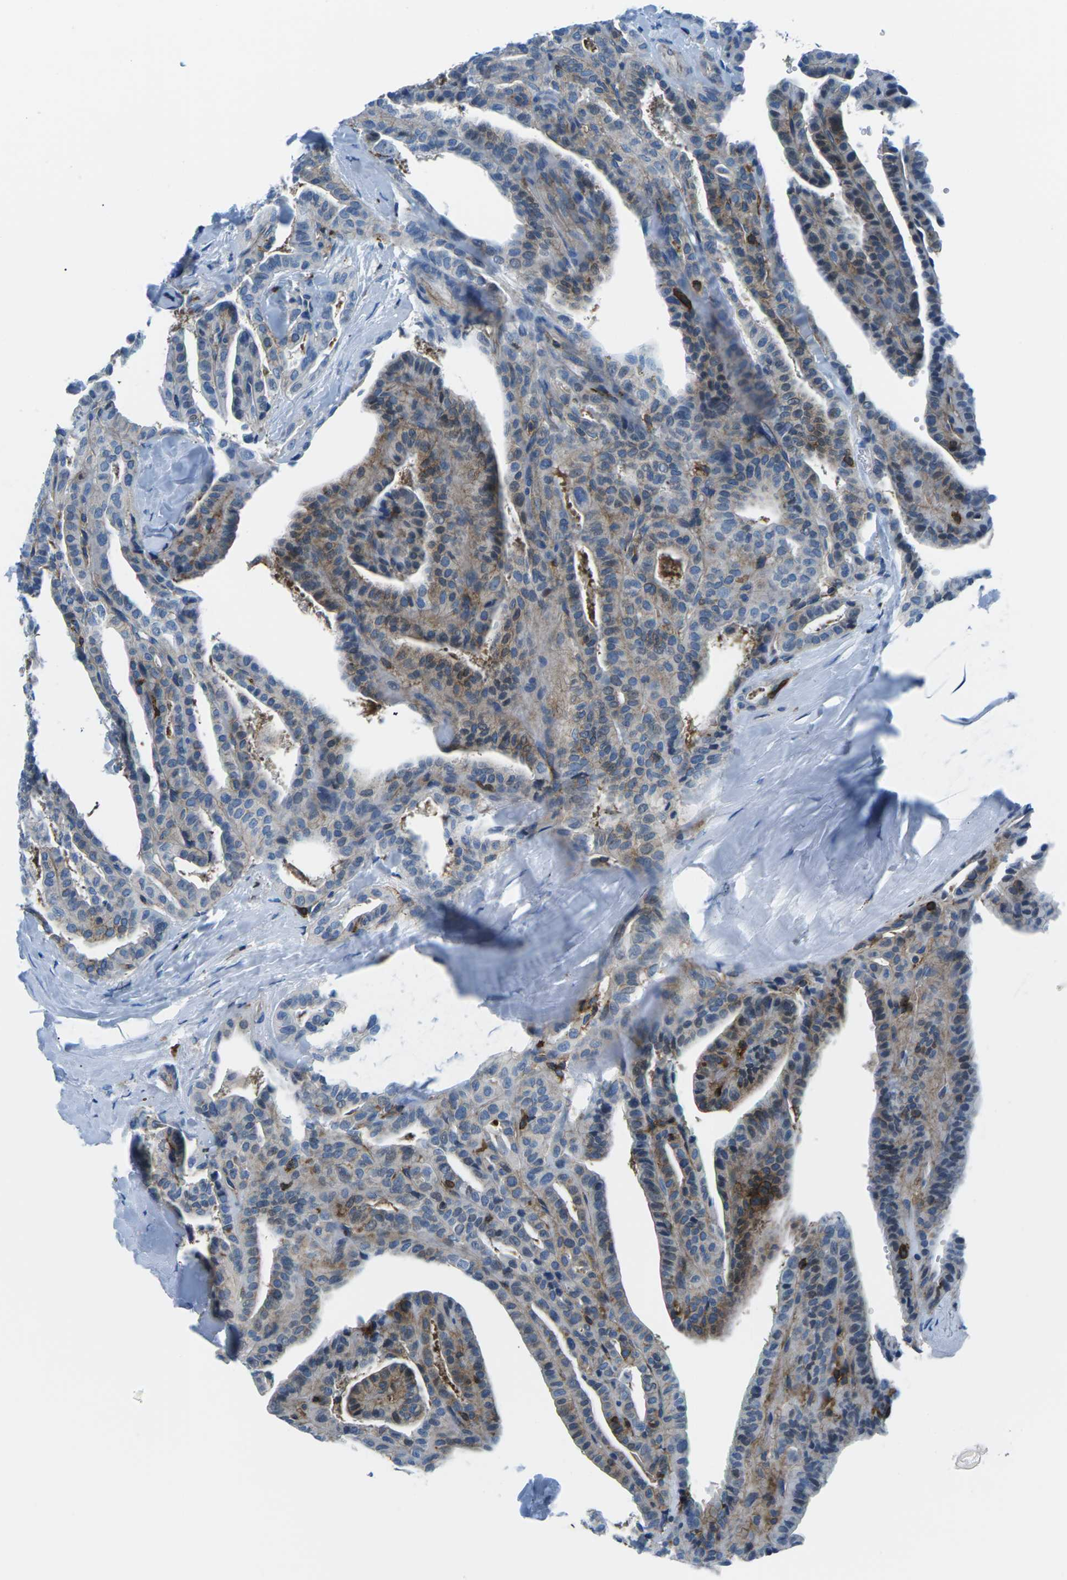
{"staining": {"intensity": "moderate", "quantity": ">75%", "location": "cytoplasmic/membranous"}, "tissue": "thyroid cancer", "cell_type": "Tumor cells", "image_type": "cancer", "snomed": [{"axis": "morphology", "description": "Papillary adenocarcinoma, NOS"}, {"axis": "topography", "description": "Thyroid gland"}], "caption": "Thyroid cancer stained for a protein shows moderate cytoplasmic/membranous positivity in tumor cells. Nuclei are stained in blue.", "gene": "SOCS4", "patient": {"sex": "male", "age": 77}}